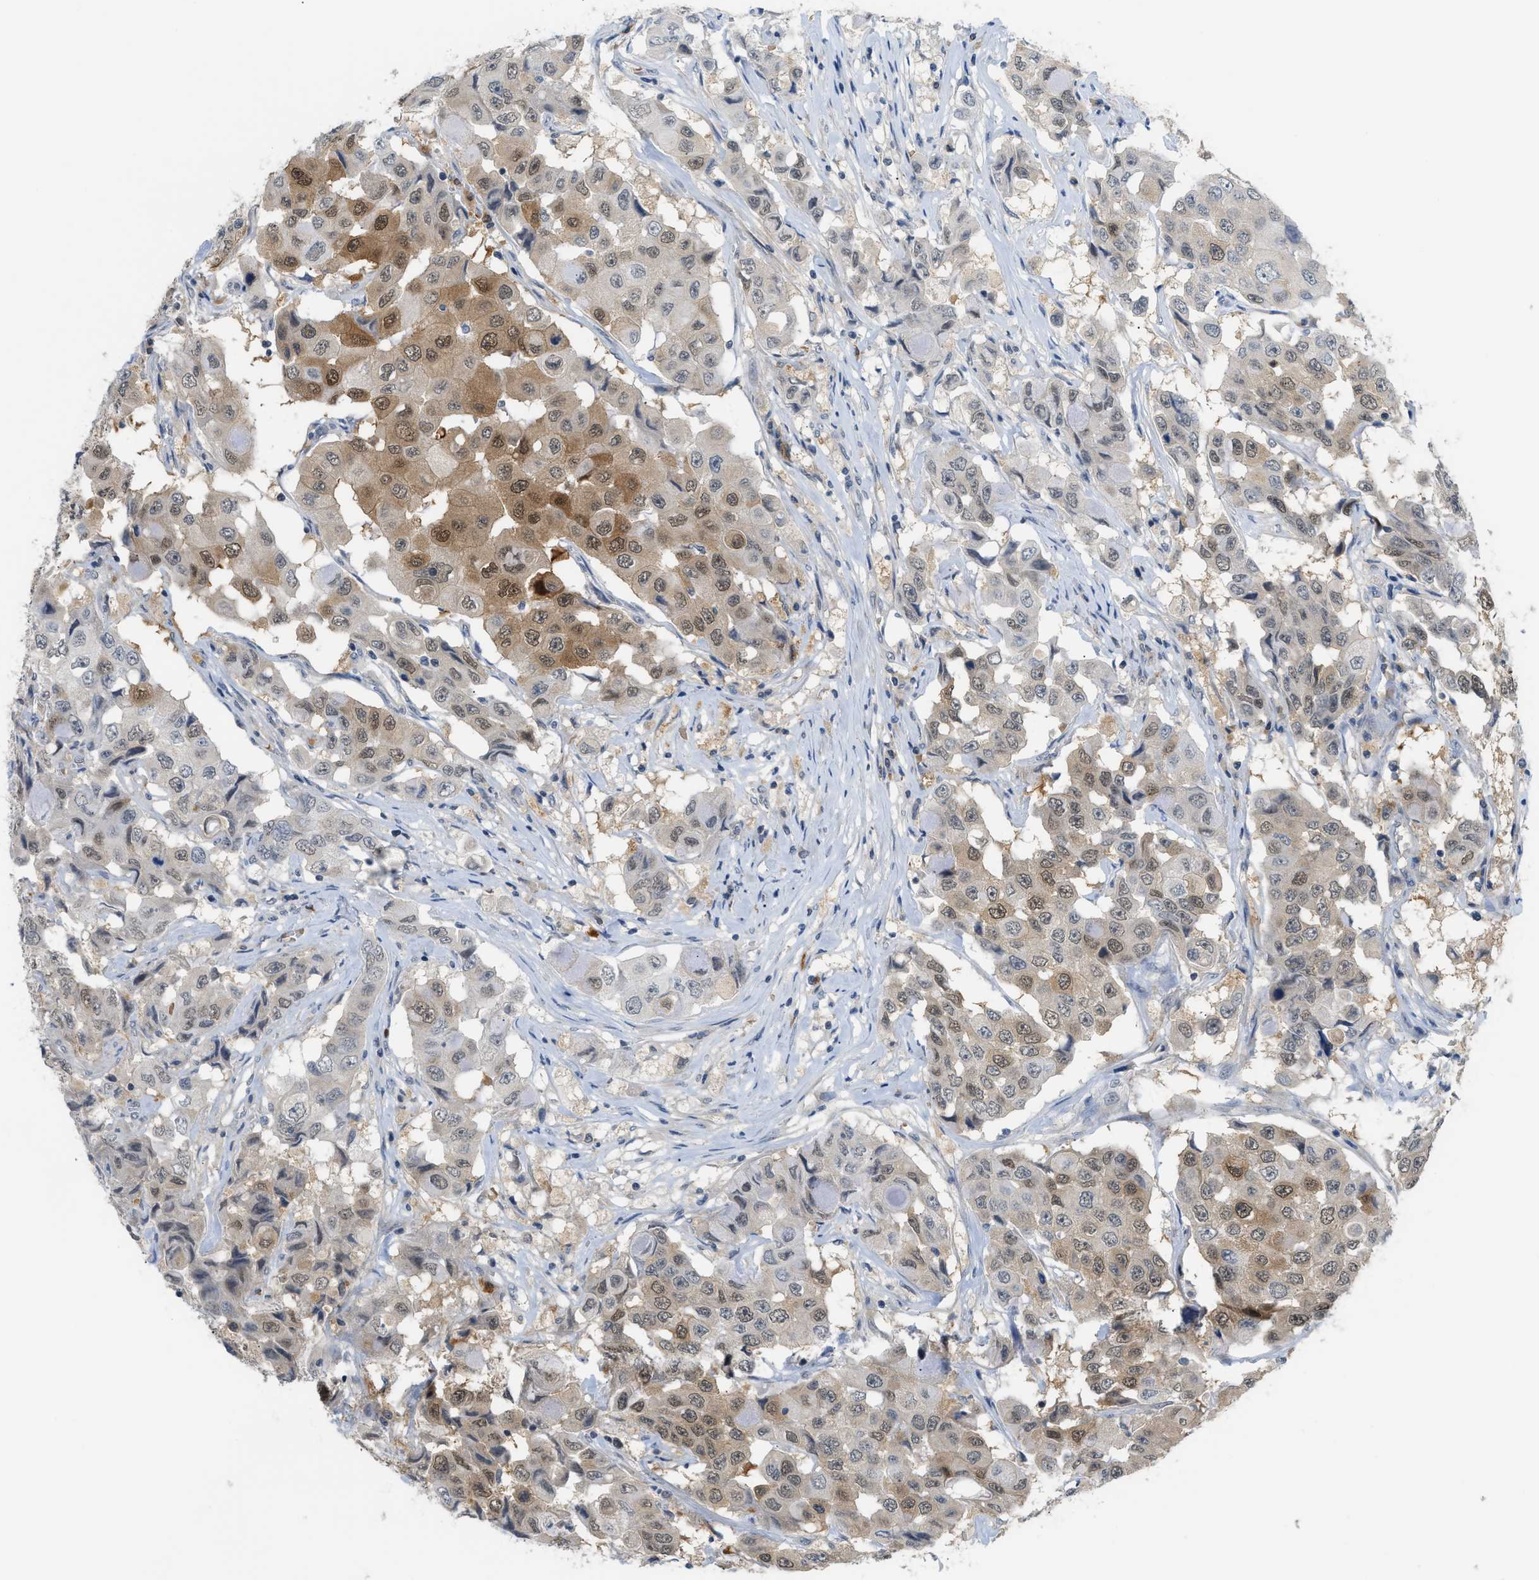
{"staining": {"intensity": "moderate", "quantity": "25%-75%", "location": "cytoplasmic/membranous,nuclear"}, "tissue": "breast cancer", "cell_type": "Tumor cells", "image_type": "cancer", "snomed": [{"axis": "morphology", "description": "Duct carcinoma"}, {"axis": "topography", "description": "Breast"}], "caption": "Approximately 25%-75% of tumor cells in invasive ductal carcinoma (breast) display moderate cytoplasmic/membranous and nuclear protein positivity as visualized by brown immunohistochemical staining.", "gene": "PSAT1", "patient": {"sex": "female", "age": 27}}